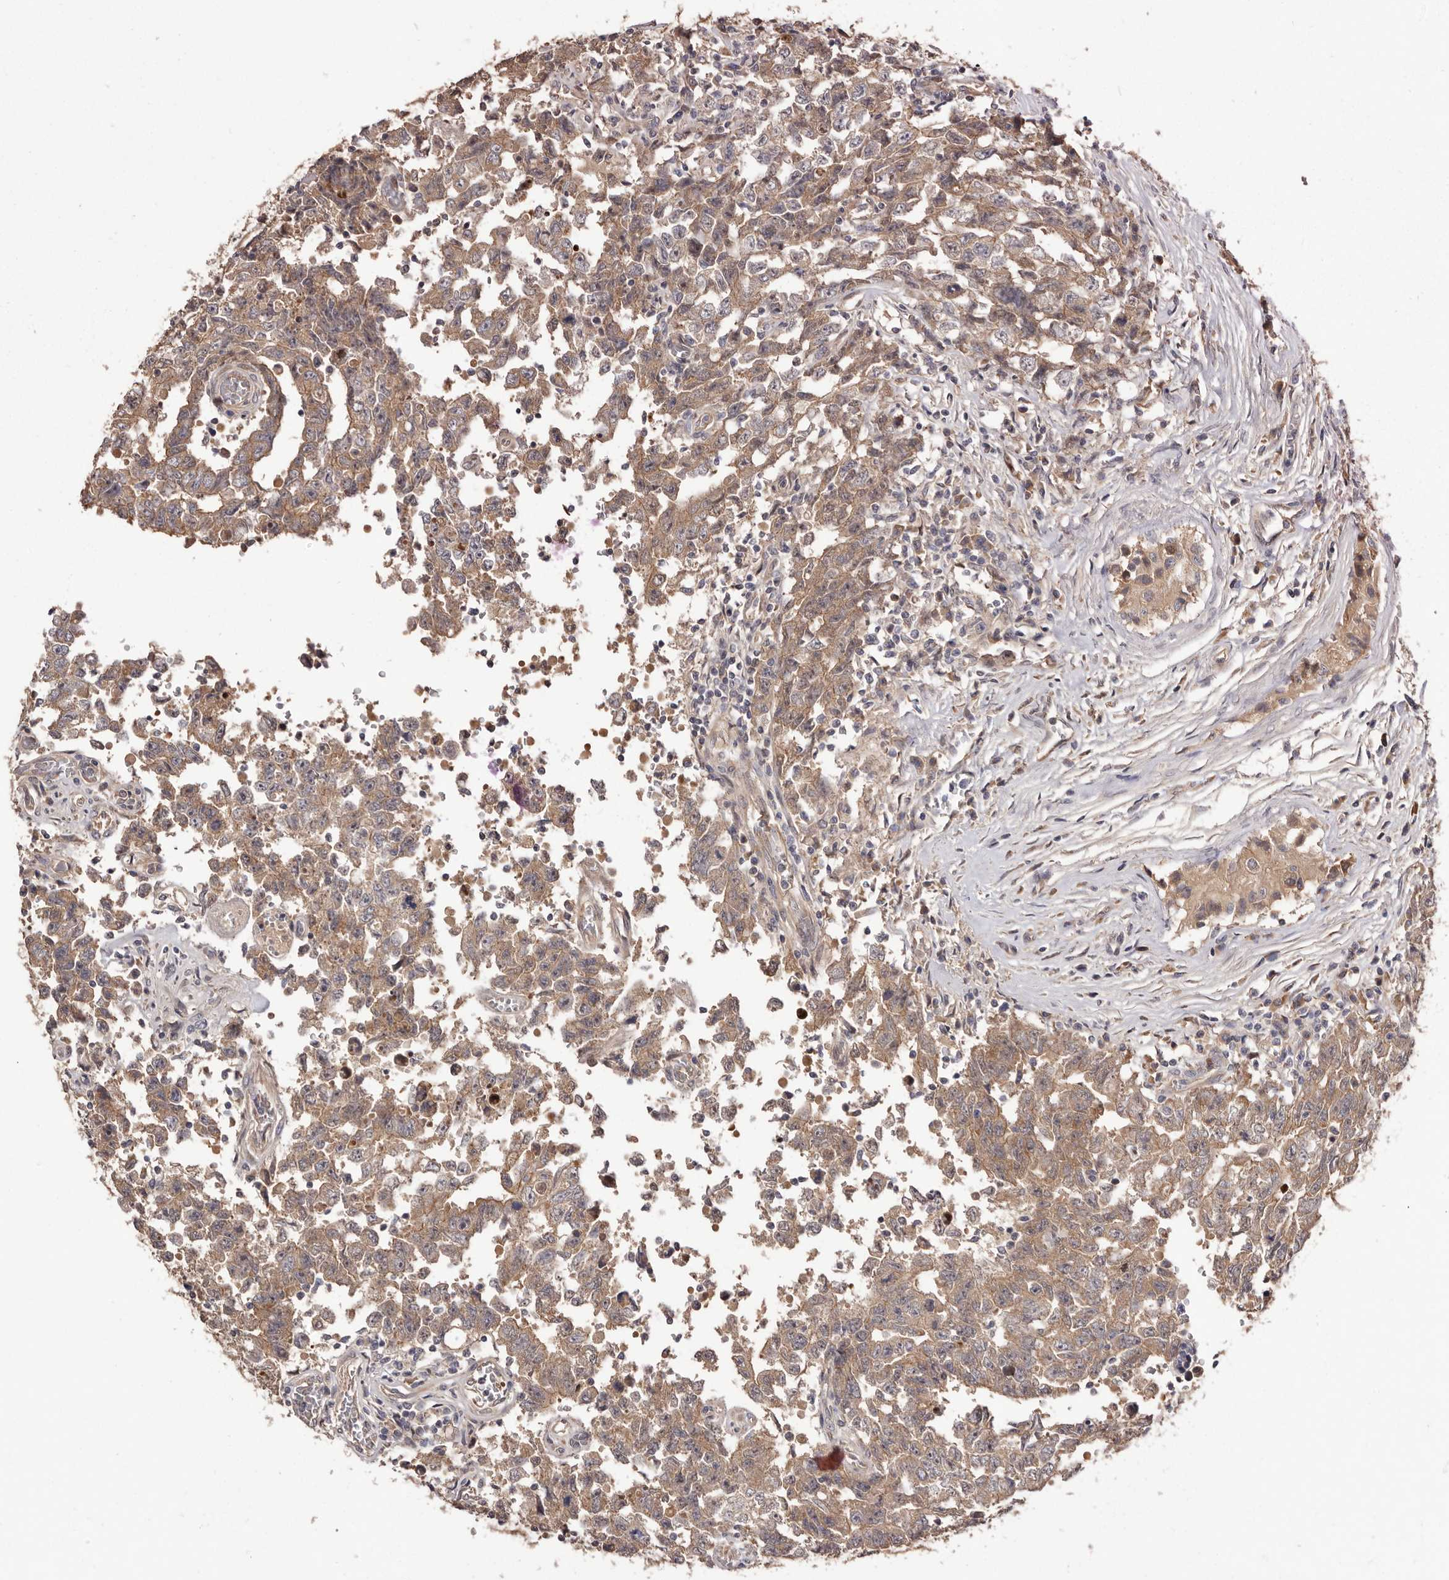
{"staining": {"intensity": "moderate", "quantity": ">75%", "location": "cytoplasmic/membranous"}, "tissue": "testis cancer", "cell_type": "Tumor cells", "image_type": "cancer", "snomed": [{"axis": "morphology", "description": "Carcinoma, Embryonal, NOS"}, {"axis": "topography", "description": "Testis"}], "caption": "Immunohistochemistry image of neoplastic tissue: human testis cancer (embryonal carcinoma) stained using immunohistochemistry (IHC) displays medium levels of moderate protein expression localized specifically in the cytoplasmic/membranous of tumor cells, appearing as a cytoplasmic/membranous brown color.", "gene": "DOP1A", "patient": {"sex": "male", "age": 26}}